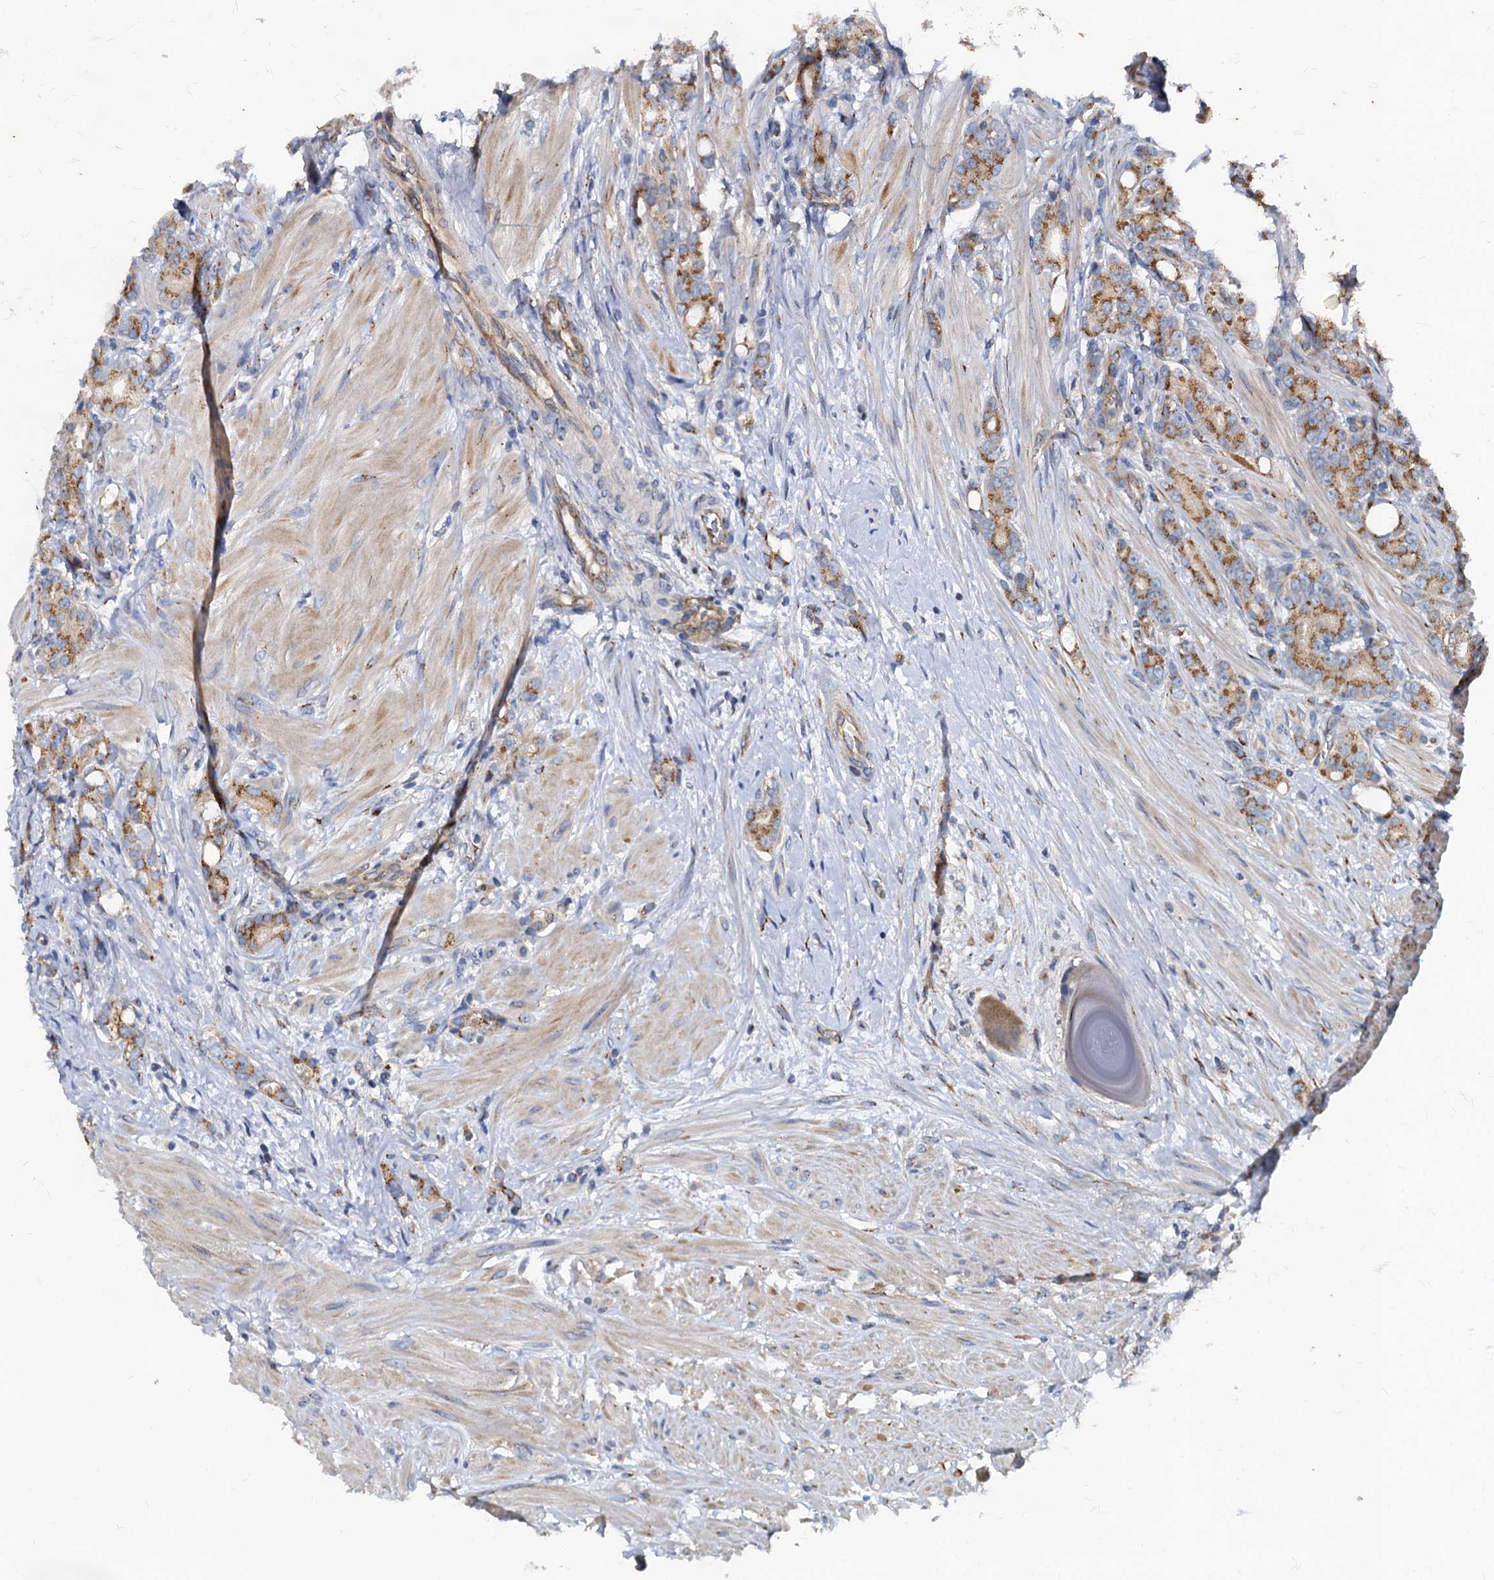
{"staining": {"intensity": "moderate", "quantity": ">75%", "location": "cytoplasmic/membranous"}, "tissue": "prostate cancer", "cell_type": "Tumor cells", "image_type": "cancer", "snomed": [{"axis": "morphology", "description": "Adenocarcinoma, High grade"}, {"axis": "topography", "description": "Prostate"}], "caption": "Prostate cancer stained with a protein marker exhibits moderate staining in tumor cells.", "gene": "NGRN", "patient": {"sex": "male", "age": 62}}